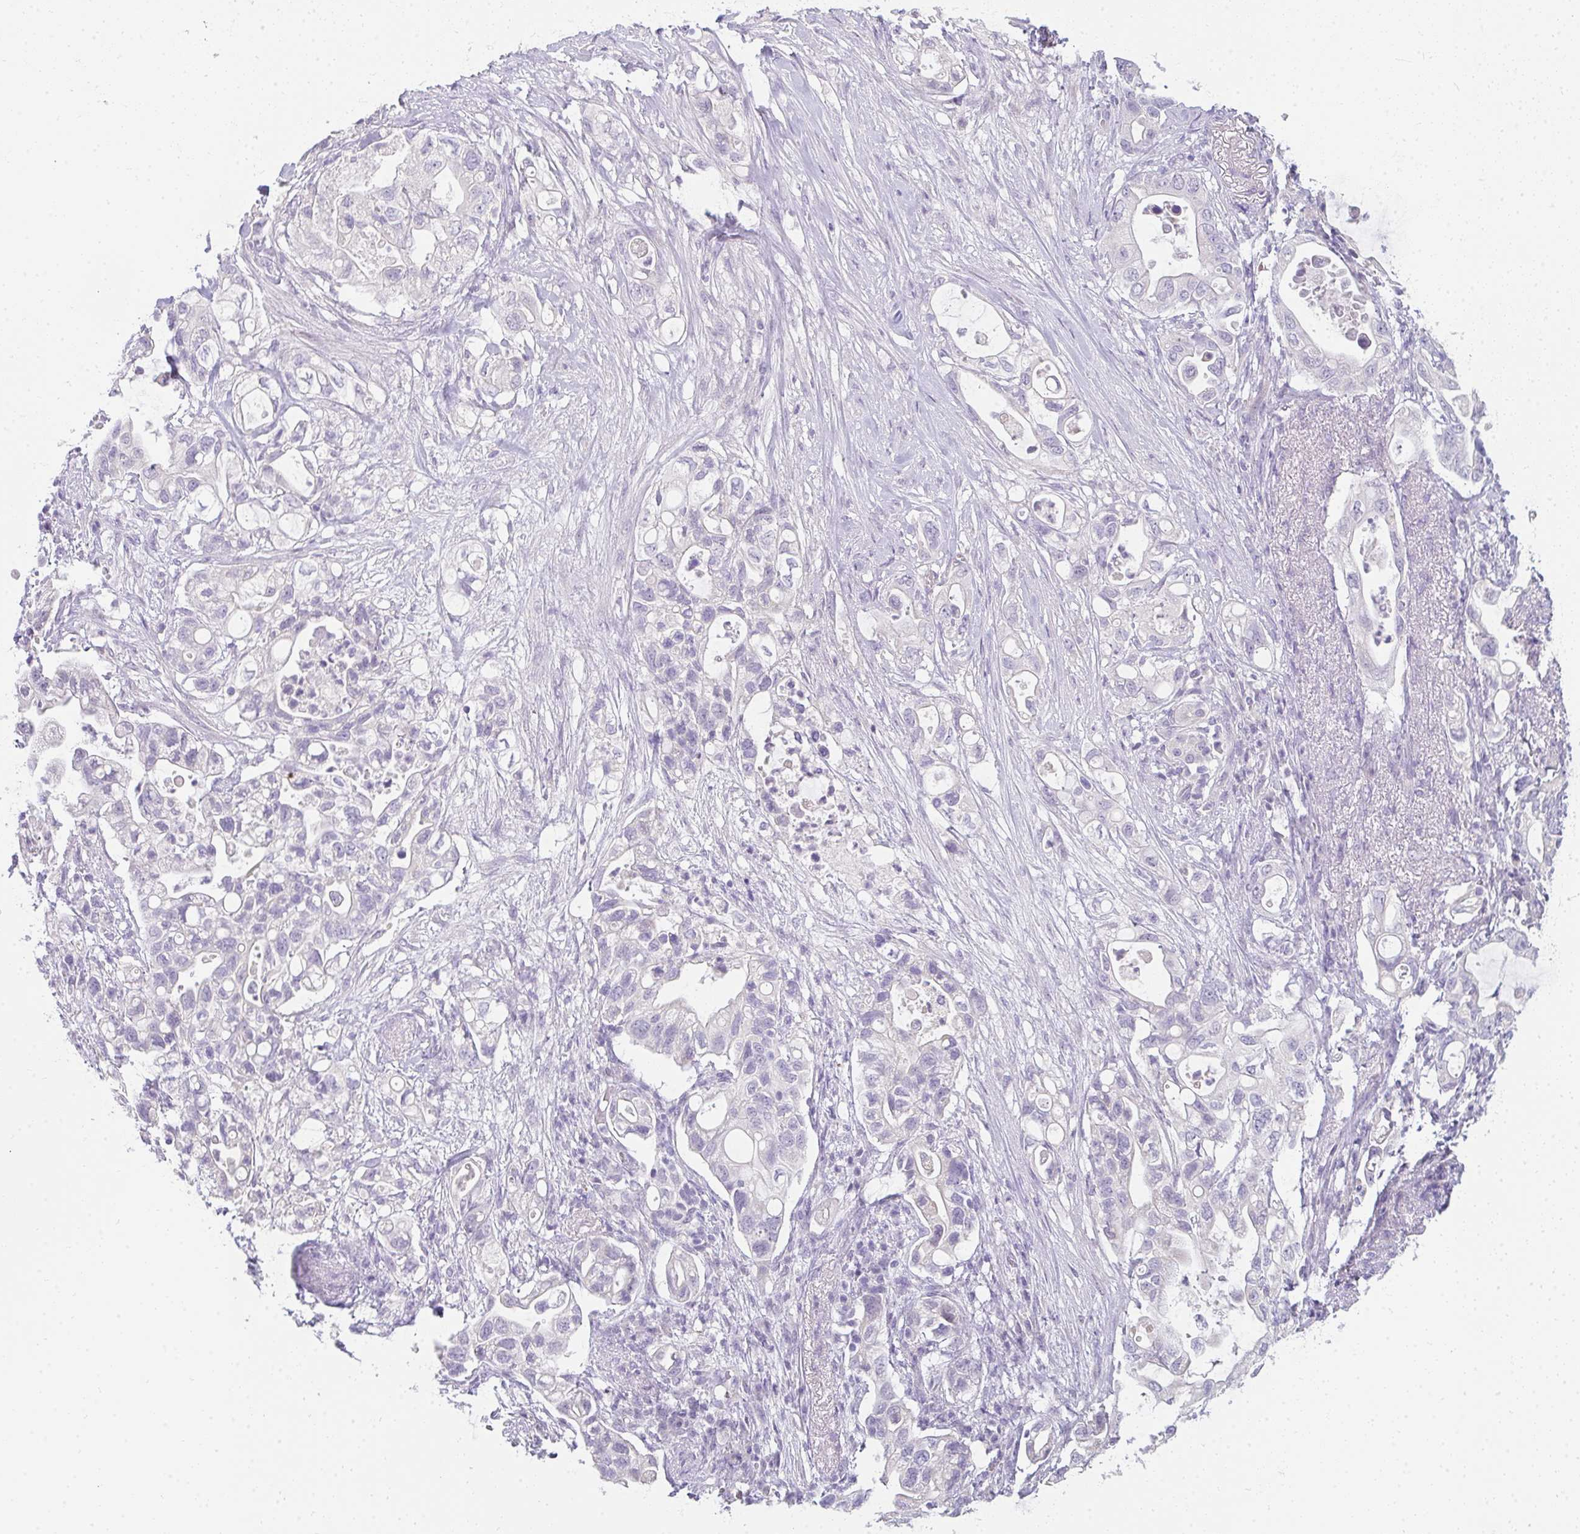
{"staining": {"intensity": "negative", "quantity": "none", "location": "none"}, "tissue": "pancreatic cancer", "cell_type": "Tumor cells", "image_type": "cancer", "snomed": [{"axis": "morphology", "description": "Adenocarcinoma, NOS"}, {"axis": "topography", "description": "Pancreas"}], "caption": "DAB (3,3'-diaminobenzidine) immunohistochemical staining of human pancreatic cancer shows no significant expression in tumor cells.", "gene": "PPP1R3G", "patient": {"sex": "female", "age": 72}}